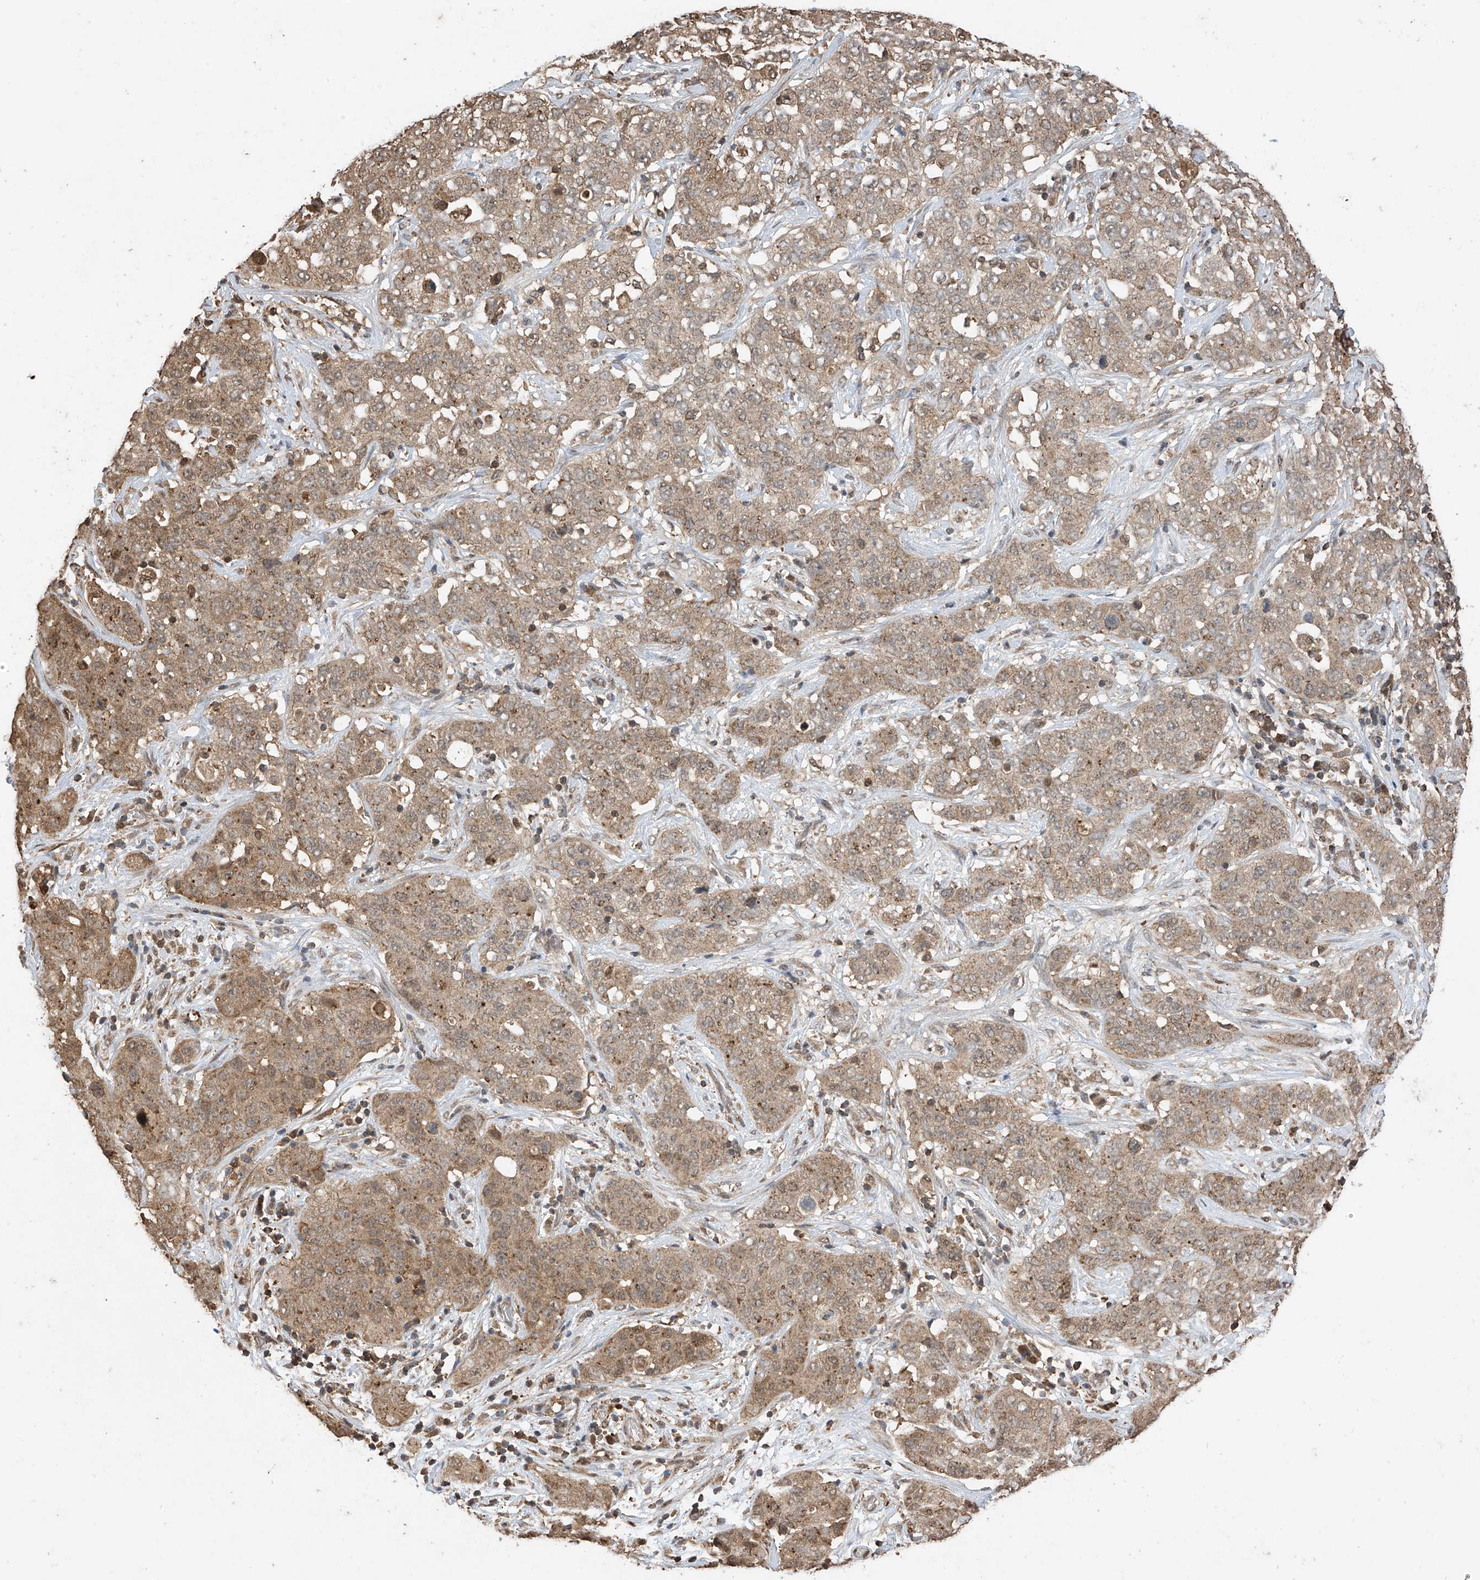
{"staining": {"intensity": "moderate", "quantity": ">75%", "location": "cytoplasmic/membranous"}, "tissue": "stomach cancer", "cell_type": "Tumor cells", "image_type": "cancer", "snomed": [{"axis": "morphology", "description": "Normal tissue, NOS"}, {"axis": "morphology", "description": "Adenocarcinoma, NOS"}, {"axis": "topography", "description": "Lymph node"}, {"axis": "topography", "description": "Stomach"}], "caption": "Immunohistochemistry (IHC) photomicrograph of neoplastic tissue: stomach cancer stained using IHC reveals medium levels of moderate protein expression localized specifically in the cytoplasmic/membranous of tumor cells, appearing as a cytoplasmic/membranous brown color.", "gene": "PNPT1", "patient": {"sex": "male", "age": 48}}